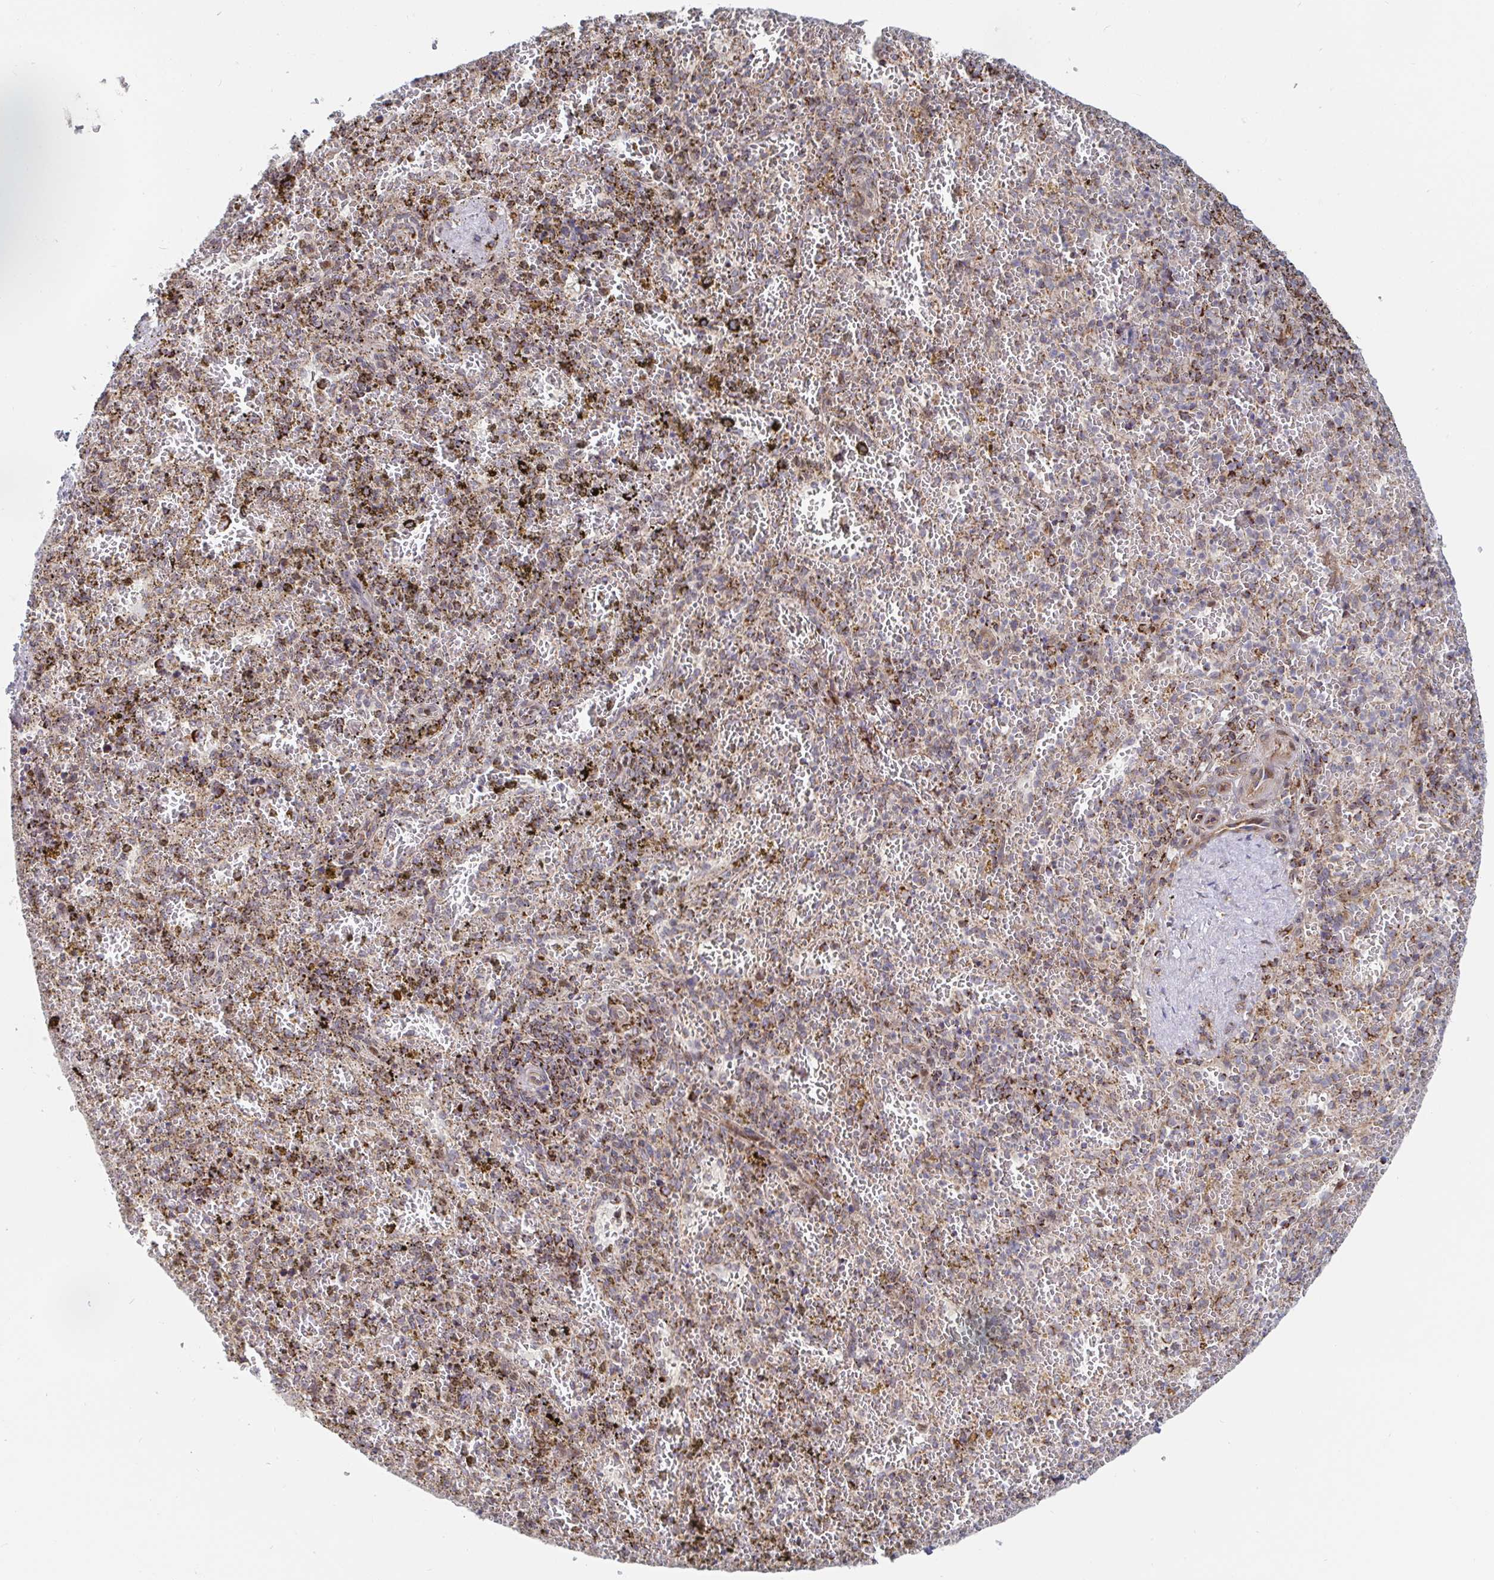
{"staining": {"intensity": "moderate", "quantity": "25%-75%", "location": "cytoplasmic/membranous"}, "tissue": "spleen", "cell_type": "Cells in red pulp", "image_type": "normal", "snomed": [{"axis": "morphology", "description": "Normal tissue, NOS"}, {"axis": "topography", "description": "Spleen"}], "caption": "Protein expression analysis of normal spleen exhibits moderate cytoplasmic/membranous positivity in about 25%-75% of cells in red pulp. (Brightfield microscopy of DAB IHC at high magnification).", "gene": "STARD8", "patient": {"sex": "female", "age": 50}}